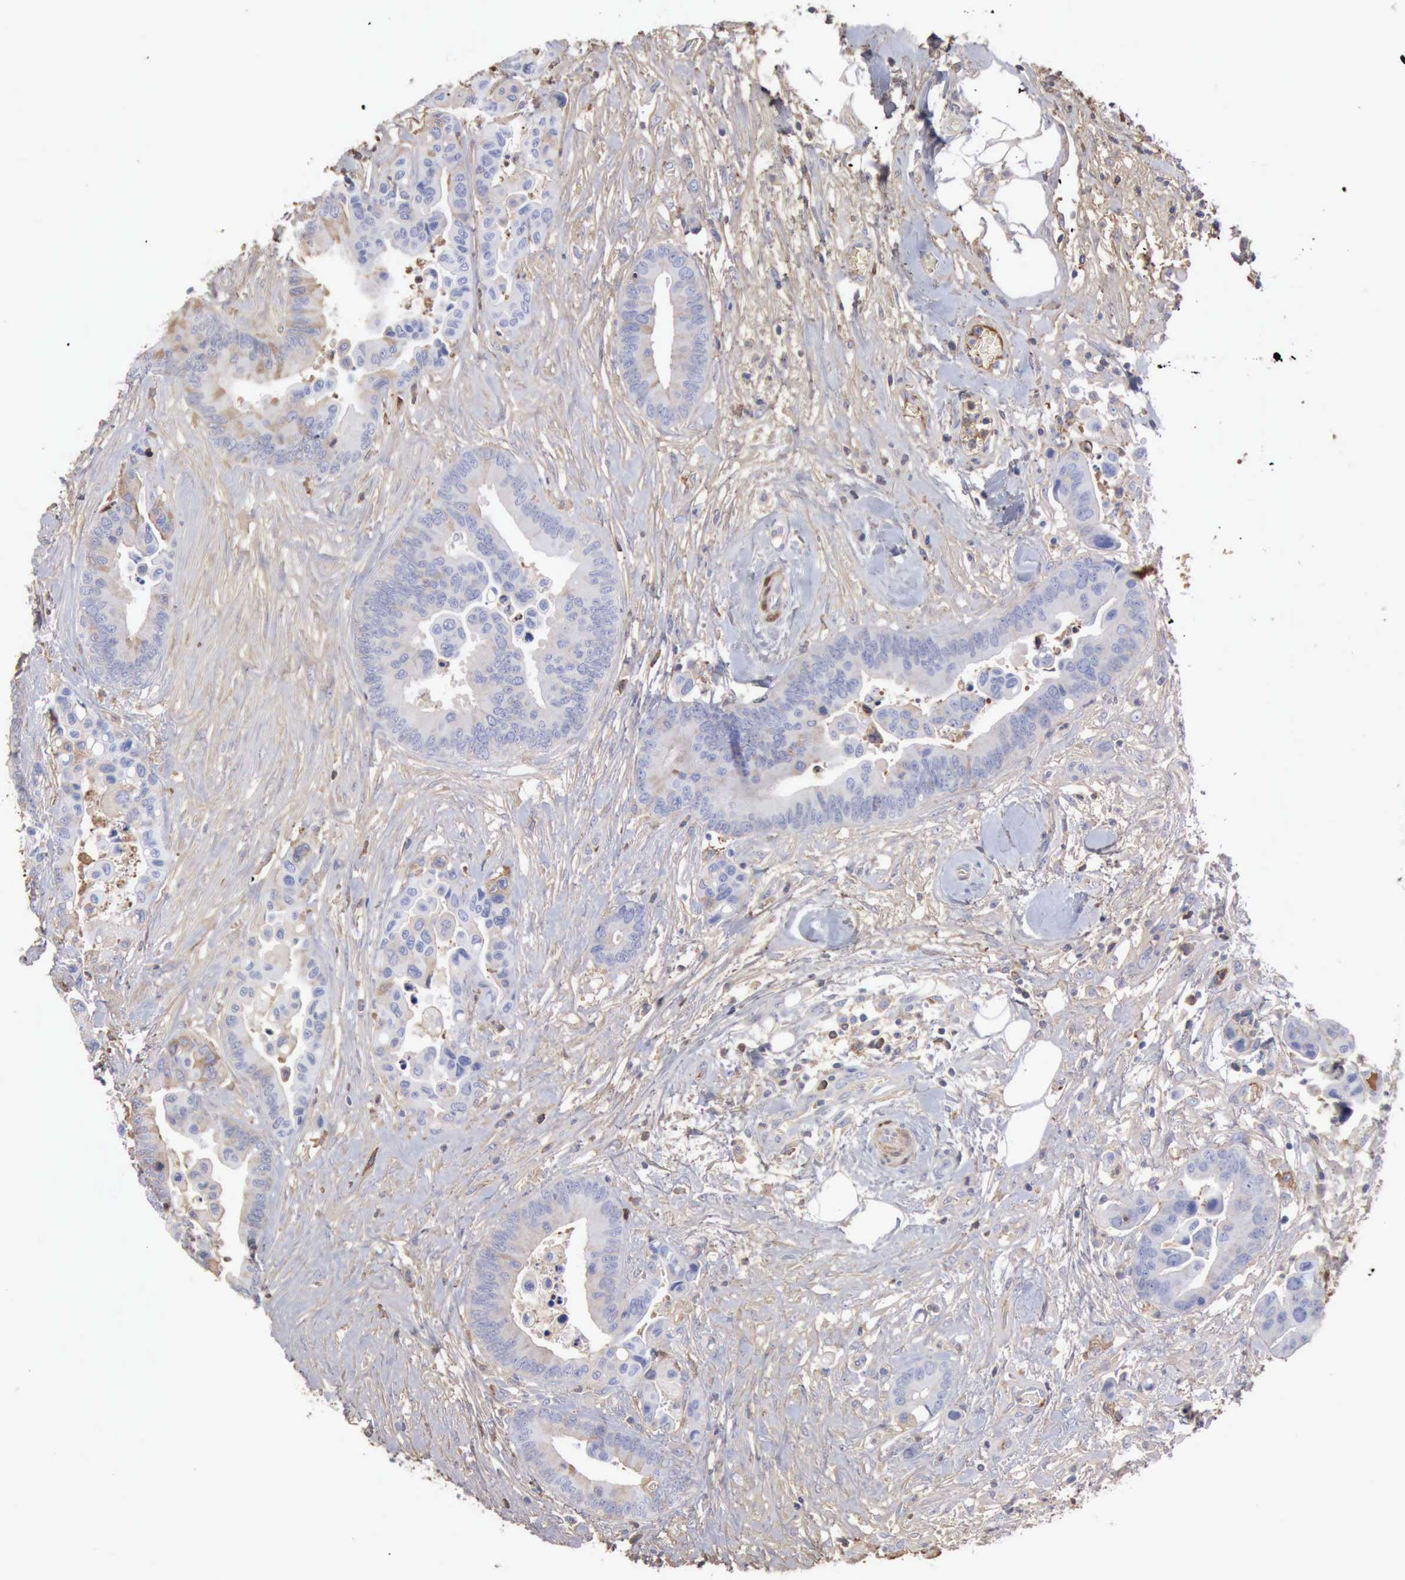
{"staining": {"intensity": "weak", "quantity": "<25%", "location": "cytoplasmic/membranous"}, "tissue": "colorectal cancer", "cell_type": "Tumor cells", "image_type": "cancer", "snomed": [{"axis": "morphology", "description": "Adenocarcinoma, NOS"}, {"axis": "topography", "description": "Colon"}], "caption": "There is no significant expression in tumor cells of colorectal adenocarcinoma.", "gene": "SERPINA1", "patient": {"sex": "male", "age": 82}}